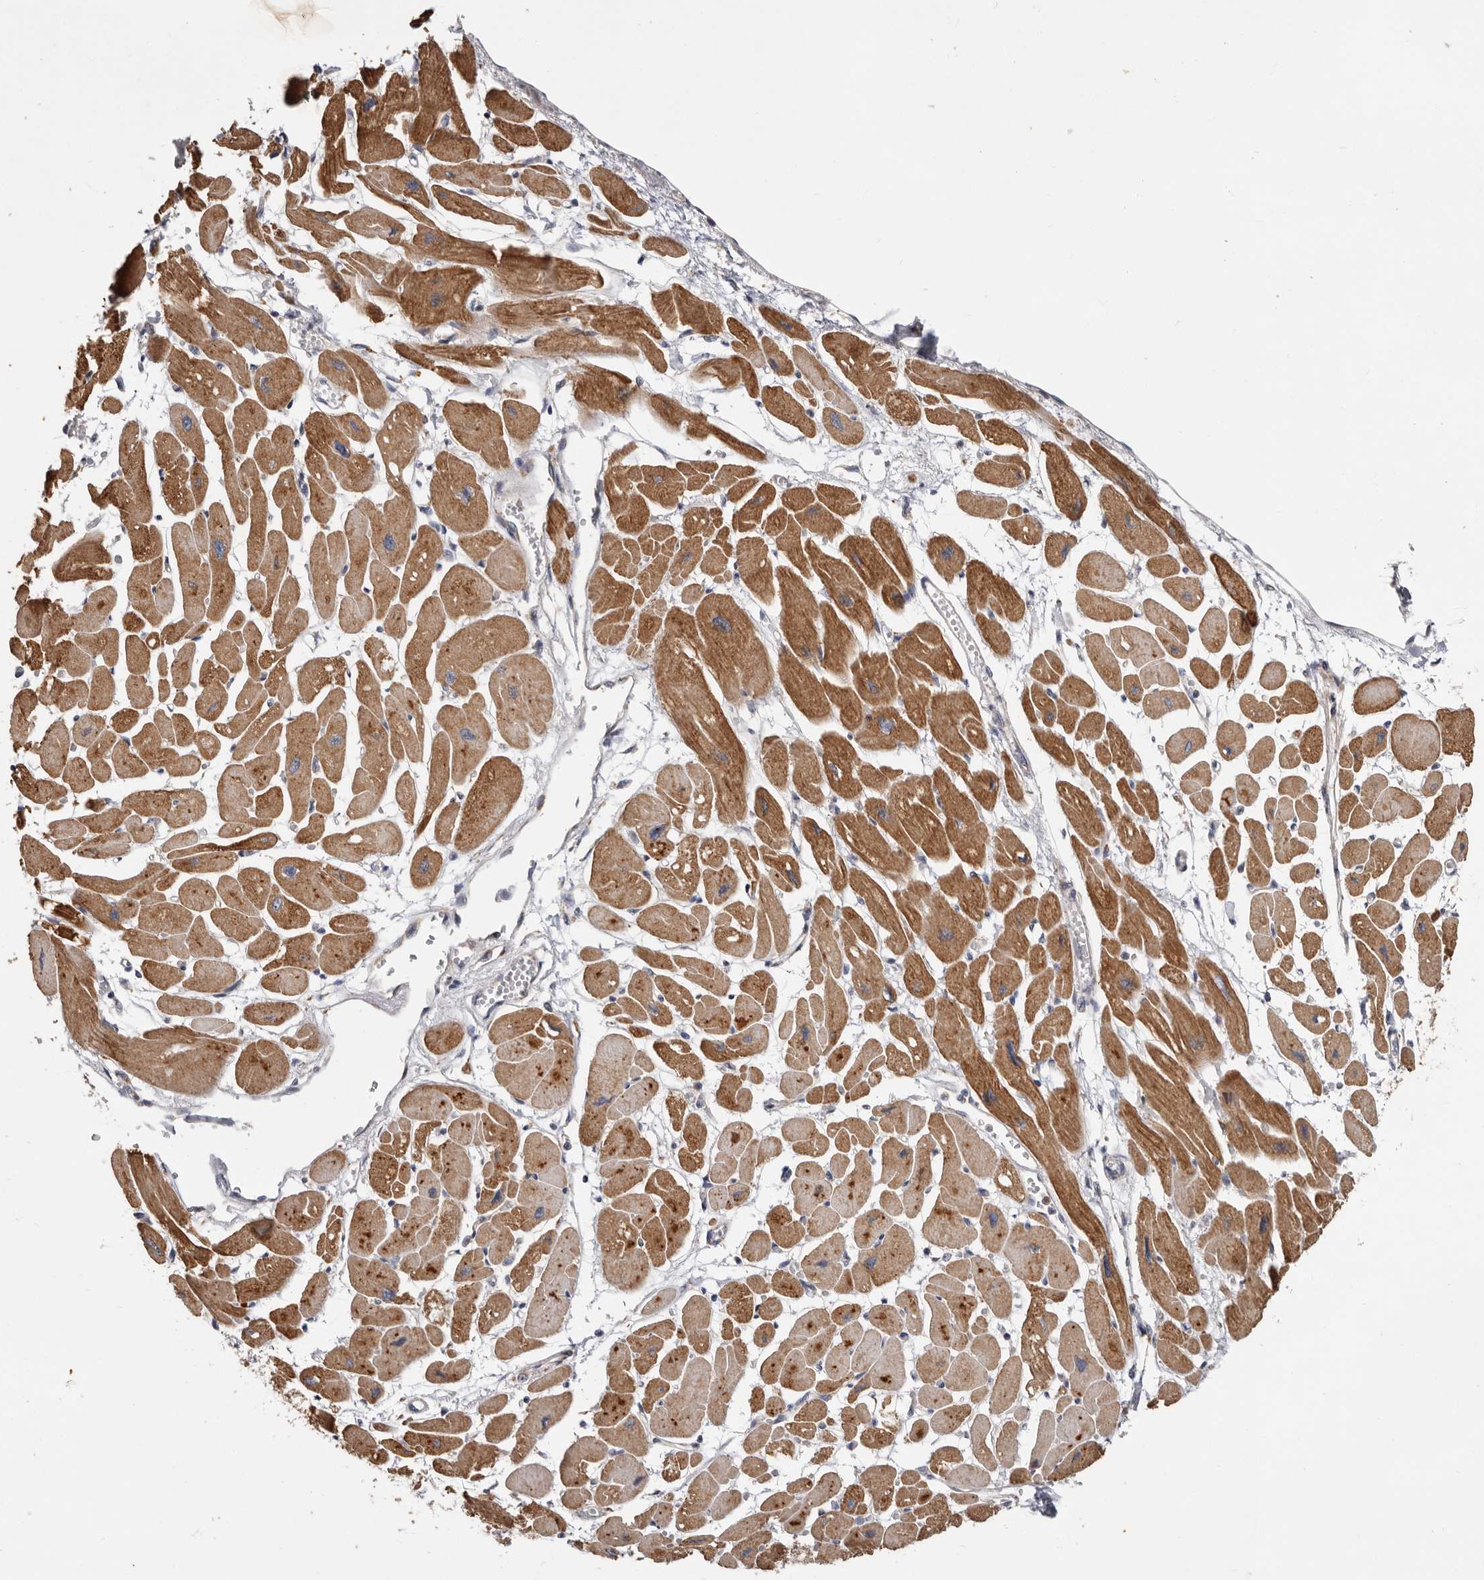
{"staining": {"intensity": "moderate", "quantity": ">75%", "location": "cytoplasmic/membranous"}, "tissue": "heart muscle", "cell_type": "Cardiomyocytes", "image_type": "normal", "snomed": [{"axis": "morphology", "description": "Normal tissue, NOS"}, {"axis": "topography", "description": "Heart"}], "caption": "Brown immunohistochemical staining in normal heart muscle exhibits moderate cytoplasmic/membranous expression in about >75% of cardiomyocytes. The staining is performed using DAB (3,3'-diaminobenzidine) brown chromogen to label protein expression. The nuclei are counter-stained blue using hematoxylin.", "gene": "MRPL18", "patient": {"sex": "female", "age": 54}}